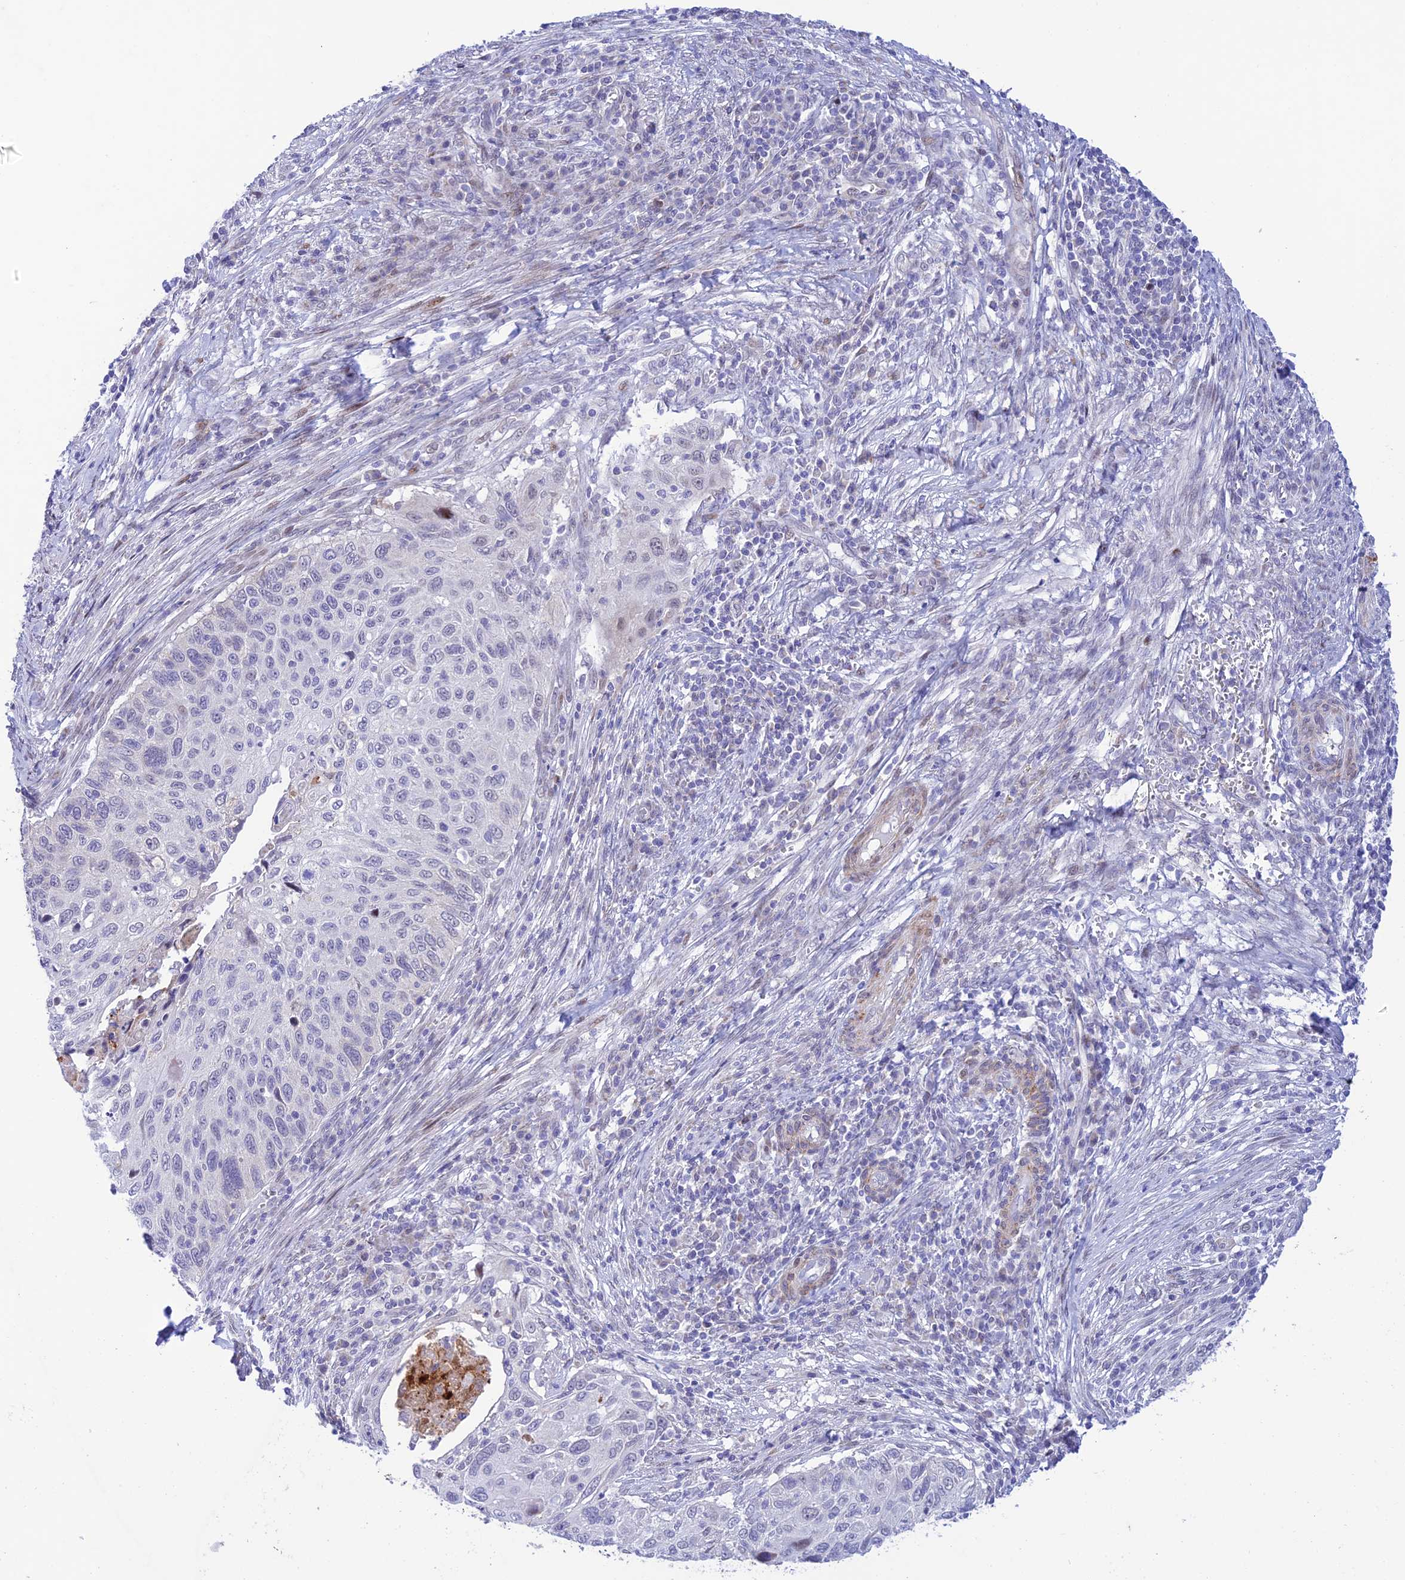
{"staining": {"intensity": "weak", "quantity": "<25%", "location": "nuclear"}, "tissue": "cervical cancer", "cell_type": "Tumor cells", "image_type": "cancer", "snomed": [{"axis": "morphology", "description": "Squamous cell carcinoma, NOS"}, {"axis": "topography", "description": "Cervix"}], "caption": "Tumor cells are negative for protein expression in human squamous cell carcinoma (cervical).", "gene": "WDR55", "patient": {"sex": "female", "age": 70}}